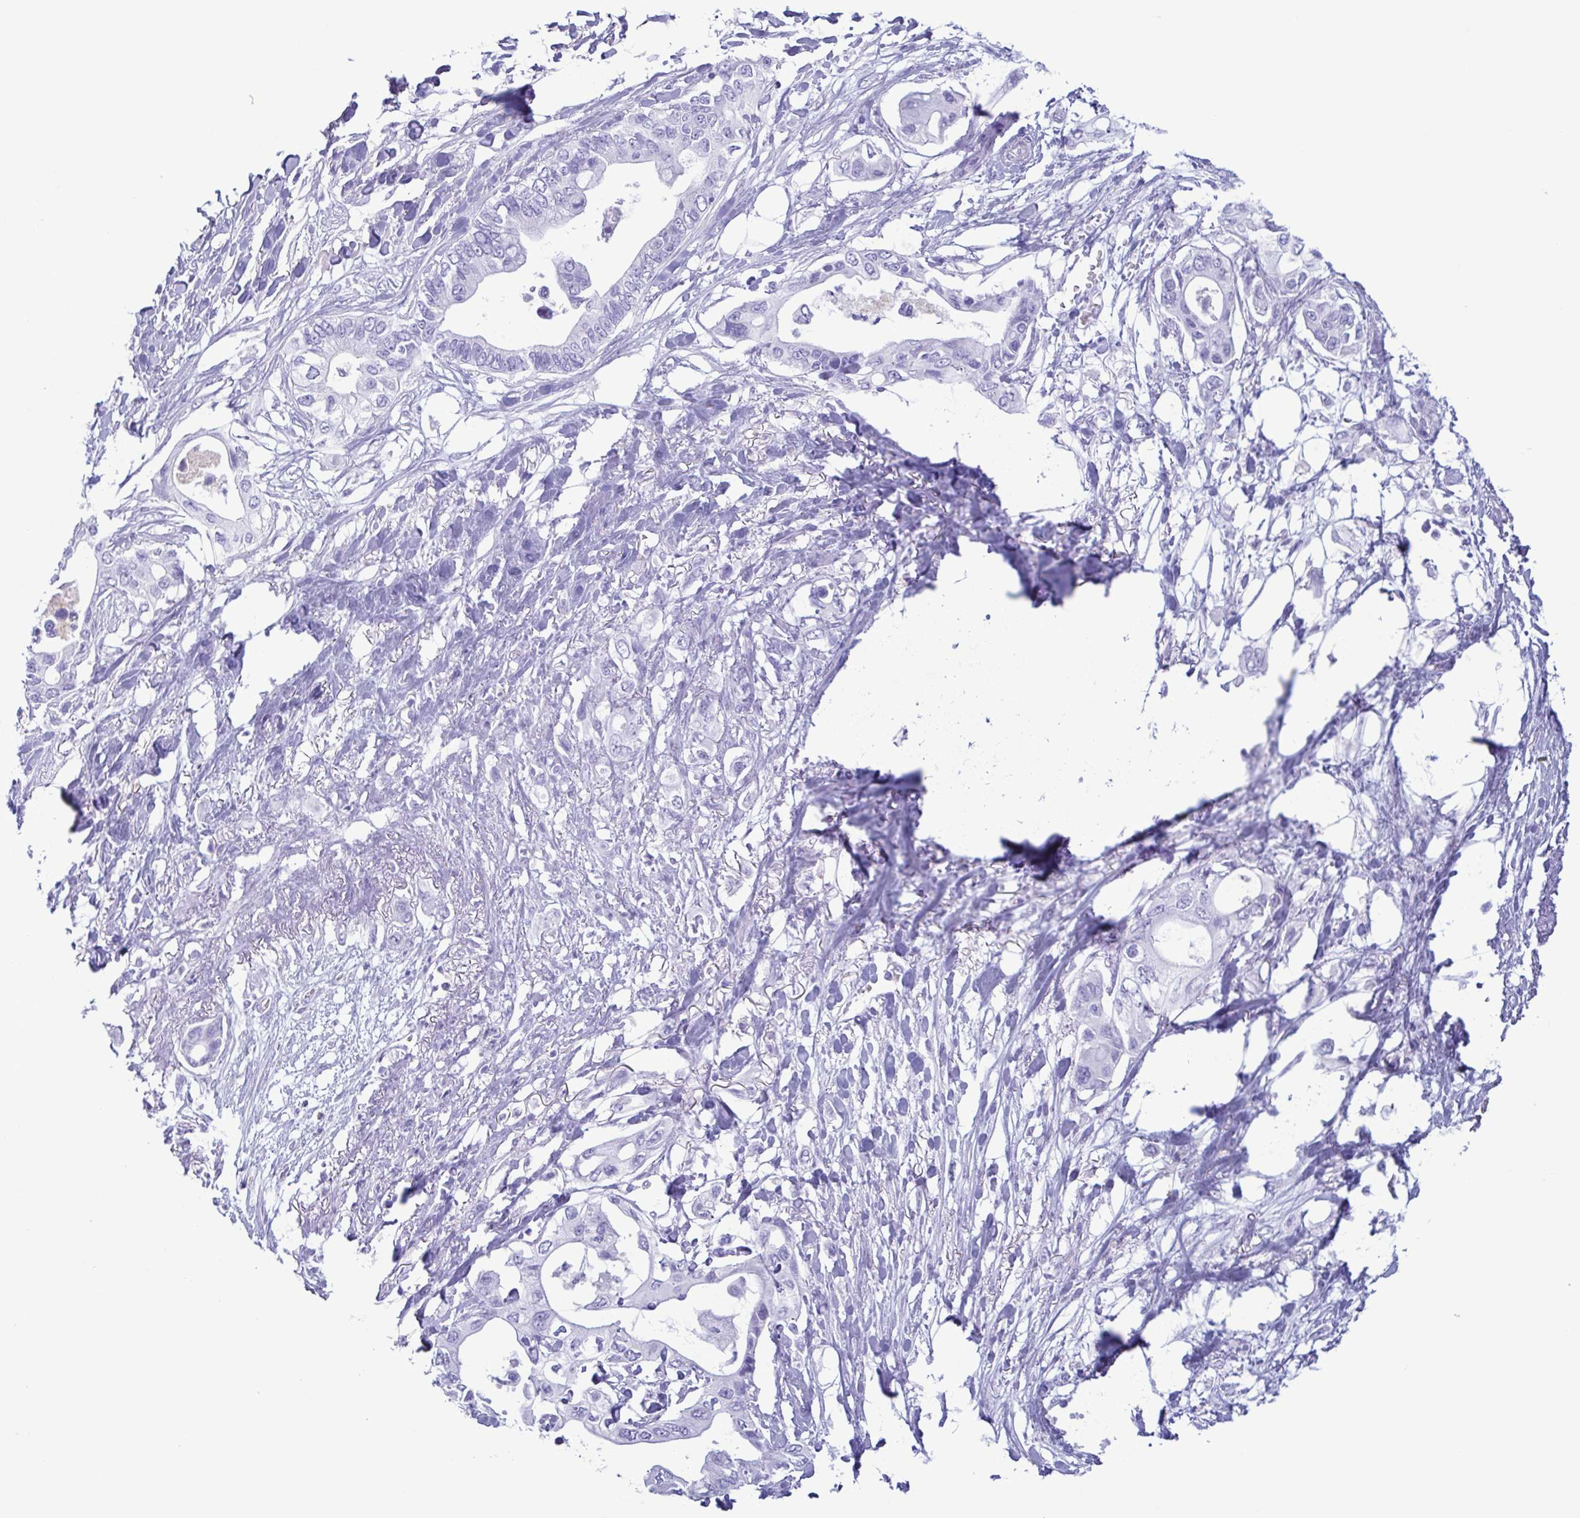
{"staining": {"intensity": "negative", "quantity": "none", "location": "none"}, "tissue": "pancreatic cancer", "cell_type": "Tumor cells", "image_type": "cancer", "snomed": [{"axis": "morphology", "description": "Adenocarcinoma, NOS"}, {"axis": "topography", "description": "Pancreas"}], "caption": "Immunohistochemical staining of human adenocarcinoma (pancreatic) demonstrates no significant staining in tumor cells.", "gene": "LTF", "patient": {"sex": "female", "age": 63}}